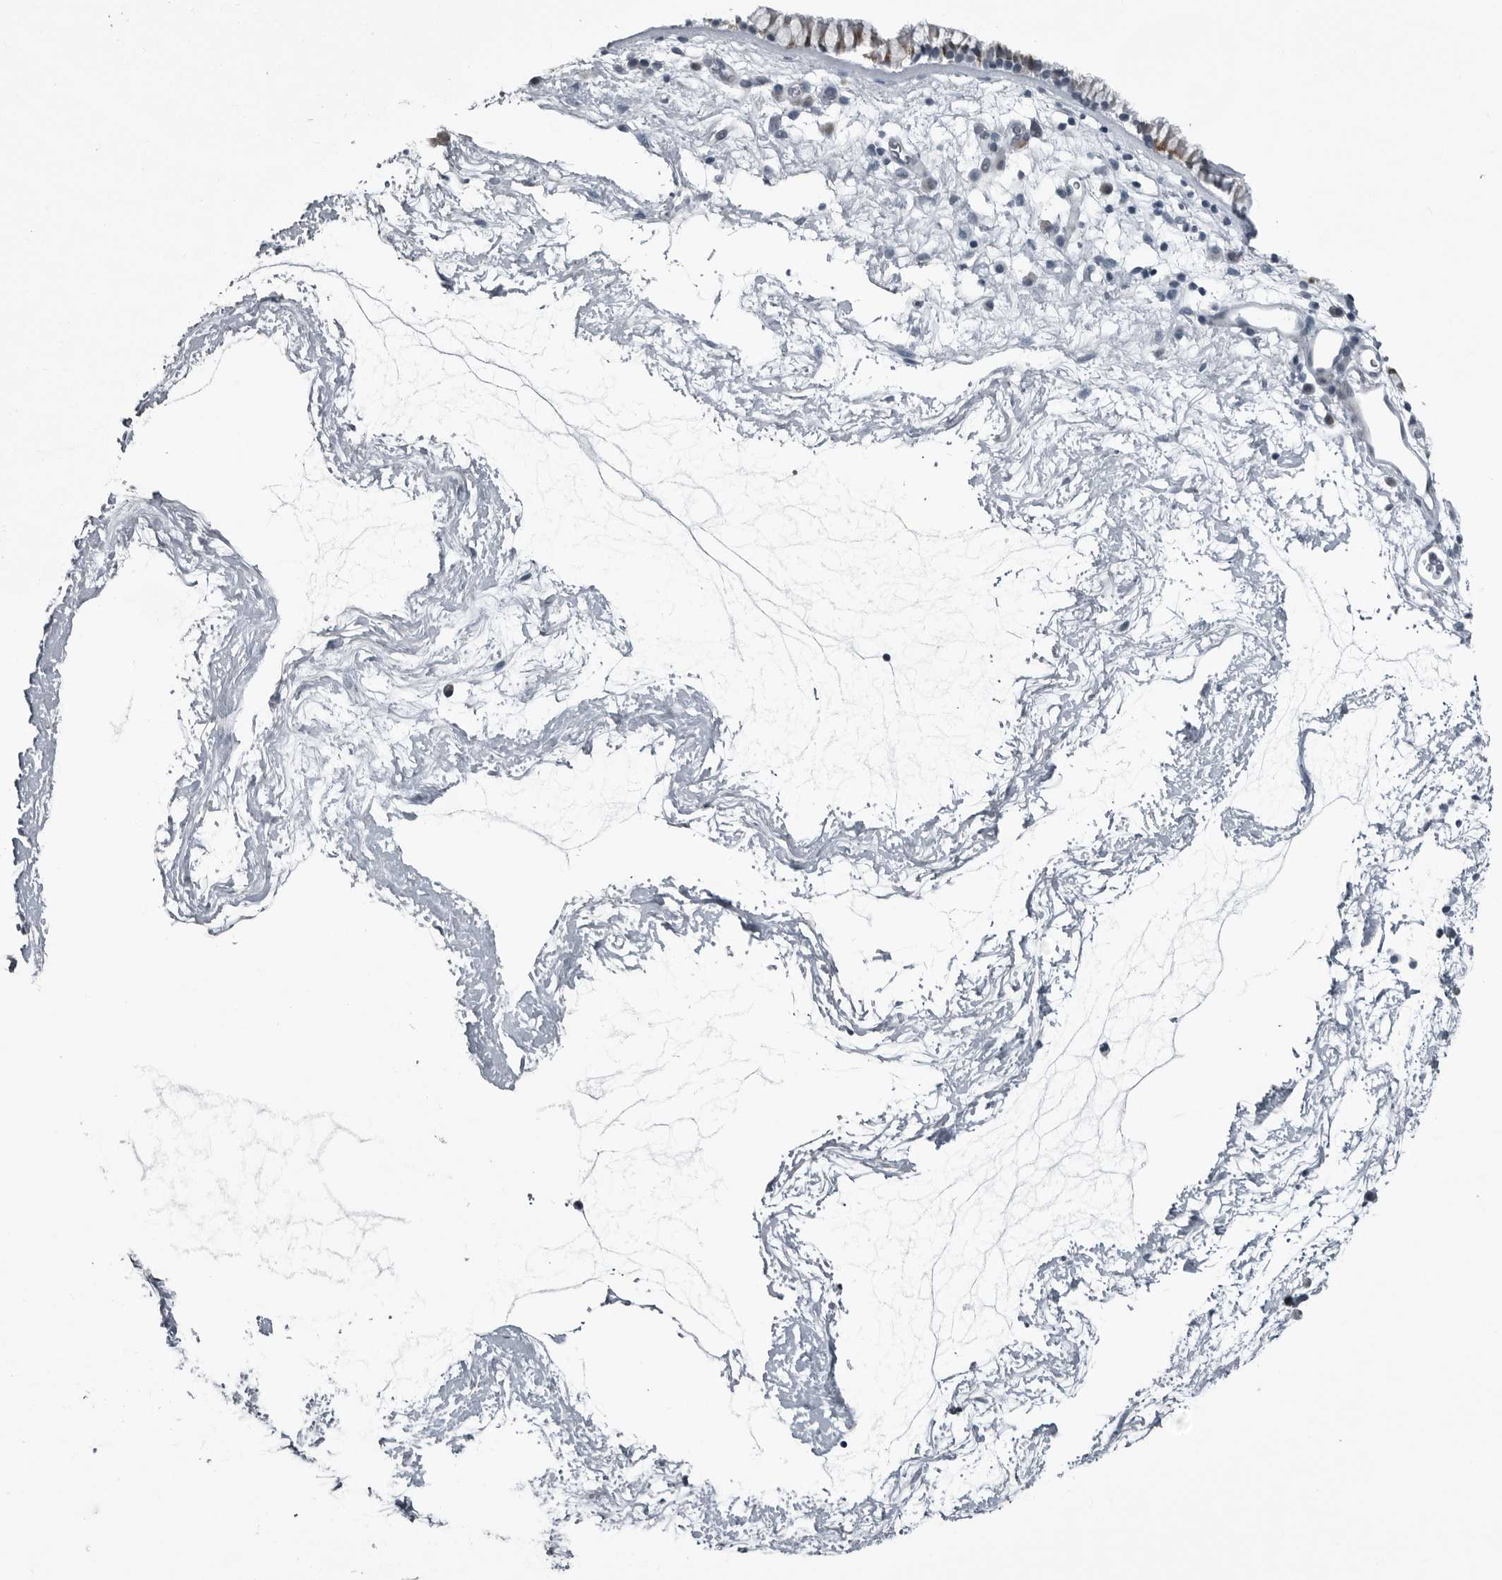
{"staining": {"intensity": "moderate", "quantity": "25%-75%", "location": "cytoplasmic/membranous"}, "tissue": "nasopharynx", "cell_type": "Respiratory epithelial cells", "image_type": "normal", "snomed": [{"axis": "morphology", "description": "Normal tissue, NOS"}, {"axis": "morphology", "description": "Inflammation, NOS"}, {"axis": "topography", "description": "Nasopharynx"}], "caption": "This micrograph displays benign nasopharynx stained with immunohistochemistry (IHC) to label a protein in brown. The cytoplasmic/membranous of respiratory epithelial cells show moderate positivity for the protein. Nuclei are counter-stained blue.", "gene": "DNAAF11", "patient": {"sex": "male", "age": 48}}